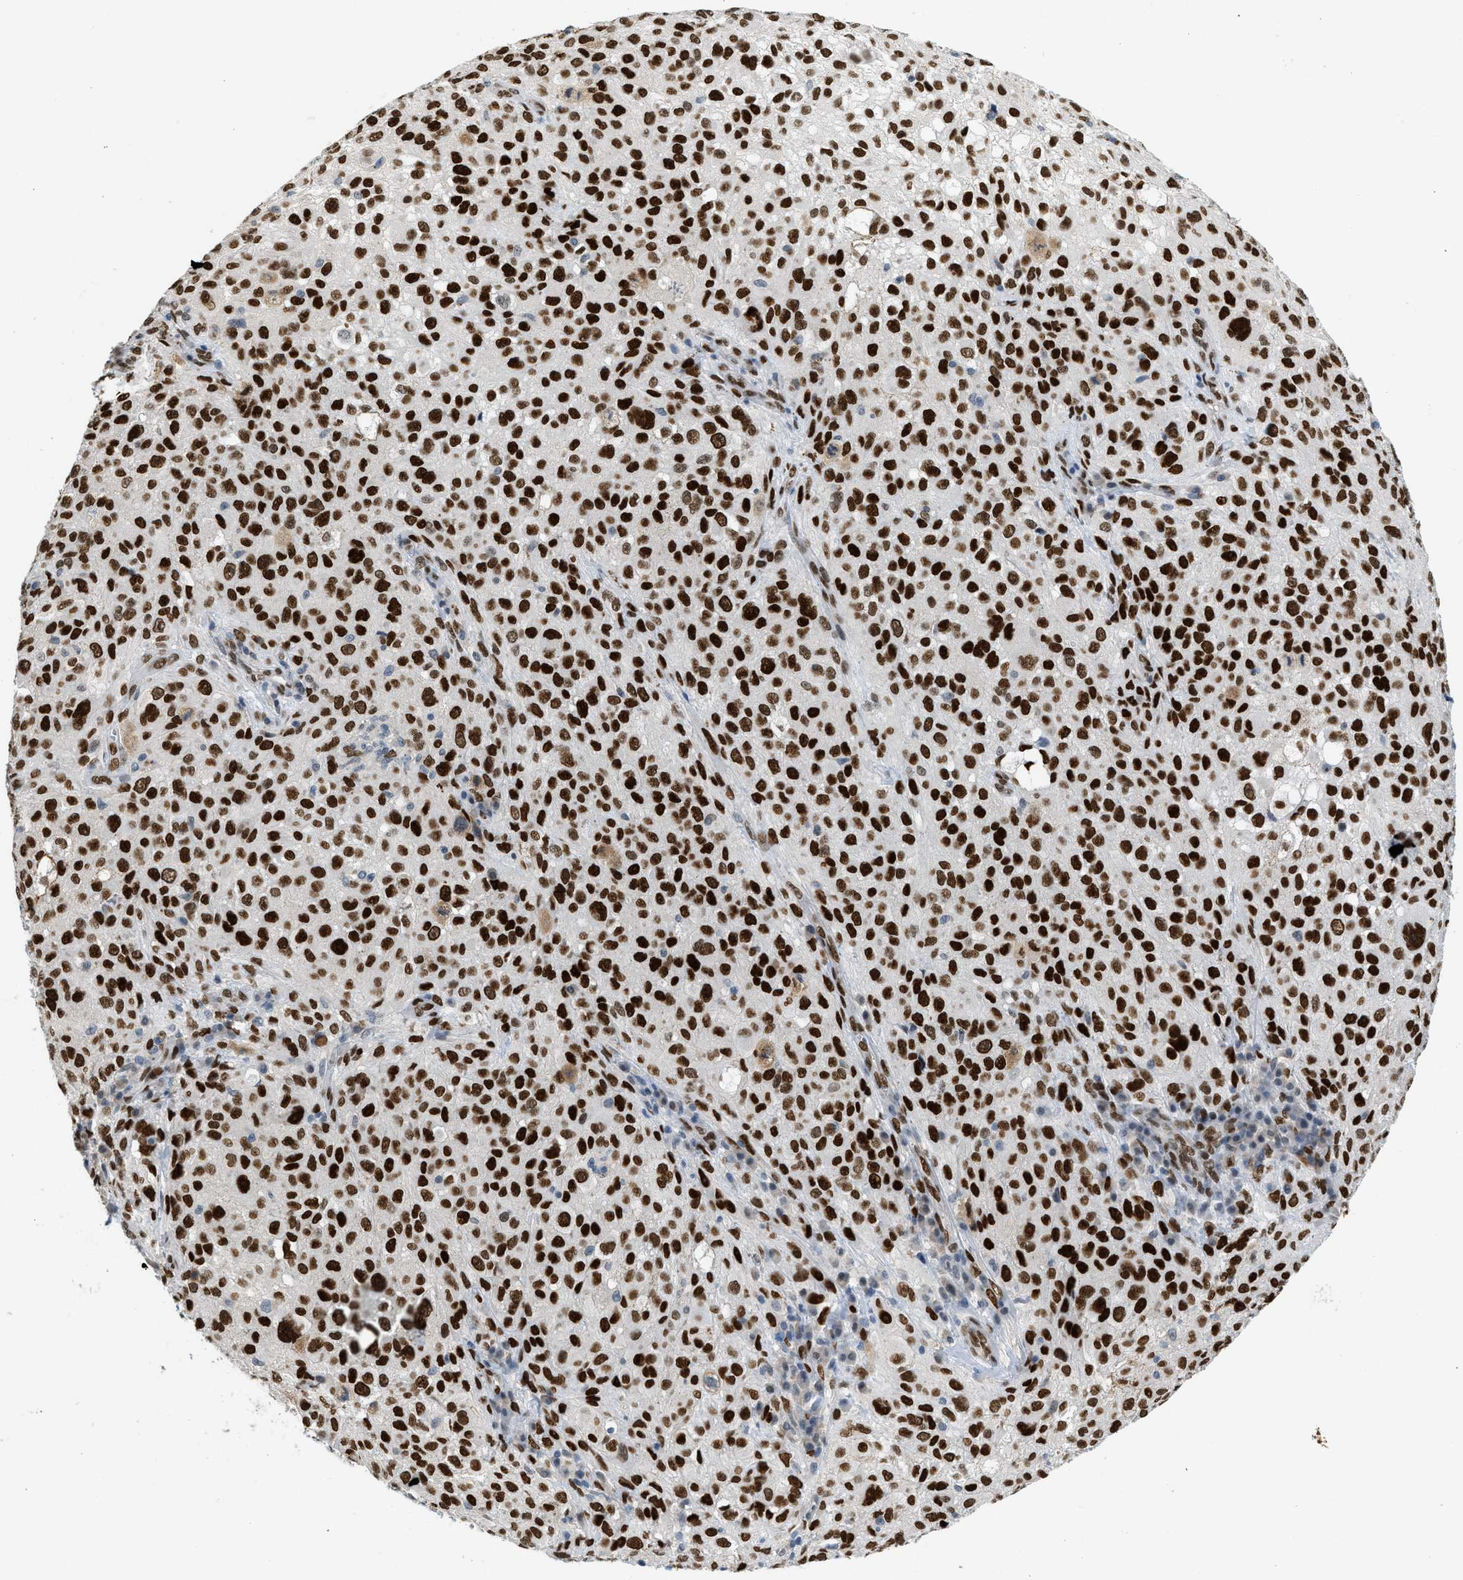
{"staining": {"intensity": "strong", "quantity": ">75%", "location": "nuclear"}, "tissue": "melanoma", "cell_type": "Tumor cells", "image_type": "cancer", "snomed": [{"axis": "morphology", "description": "Necrosis, NOS"}, {"axis": "morphology", "description": "Malignant melanoma, NOS"}, {"axis": "topography", "description": "Skin"}], "caption": "Malignant melanoma was stained to show a protein in brown. There is high levels of strong nuclear positivity in approximately >75% of tumor cells.", "gene": "ZBTB20", "patient": {"sex": "female", "age": 87}}